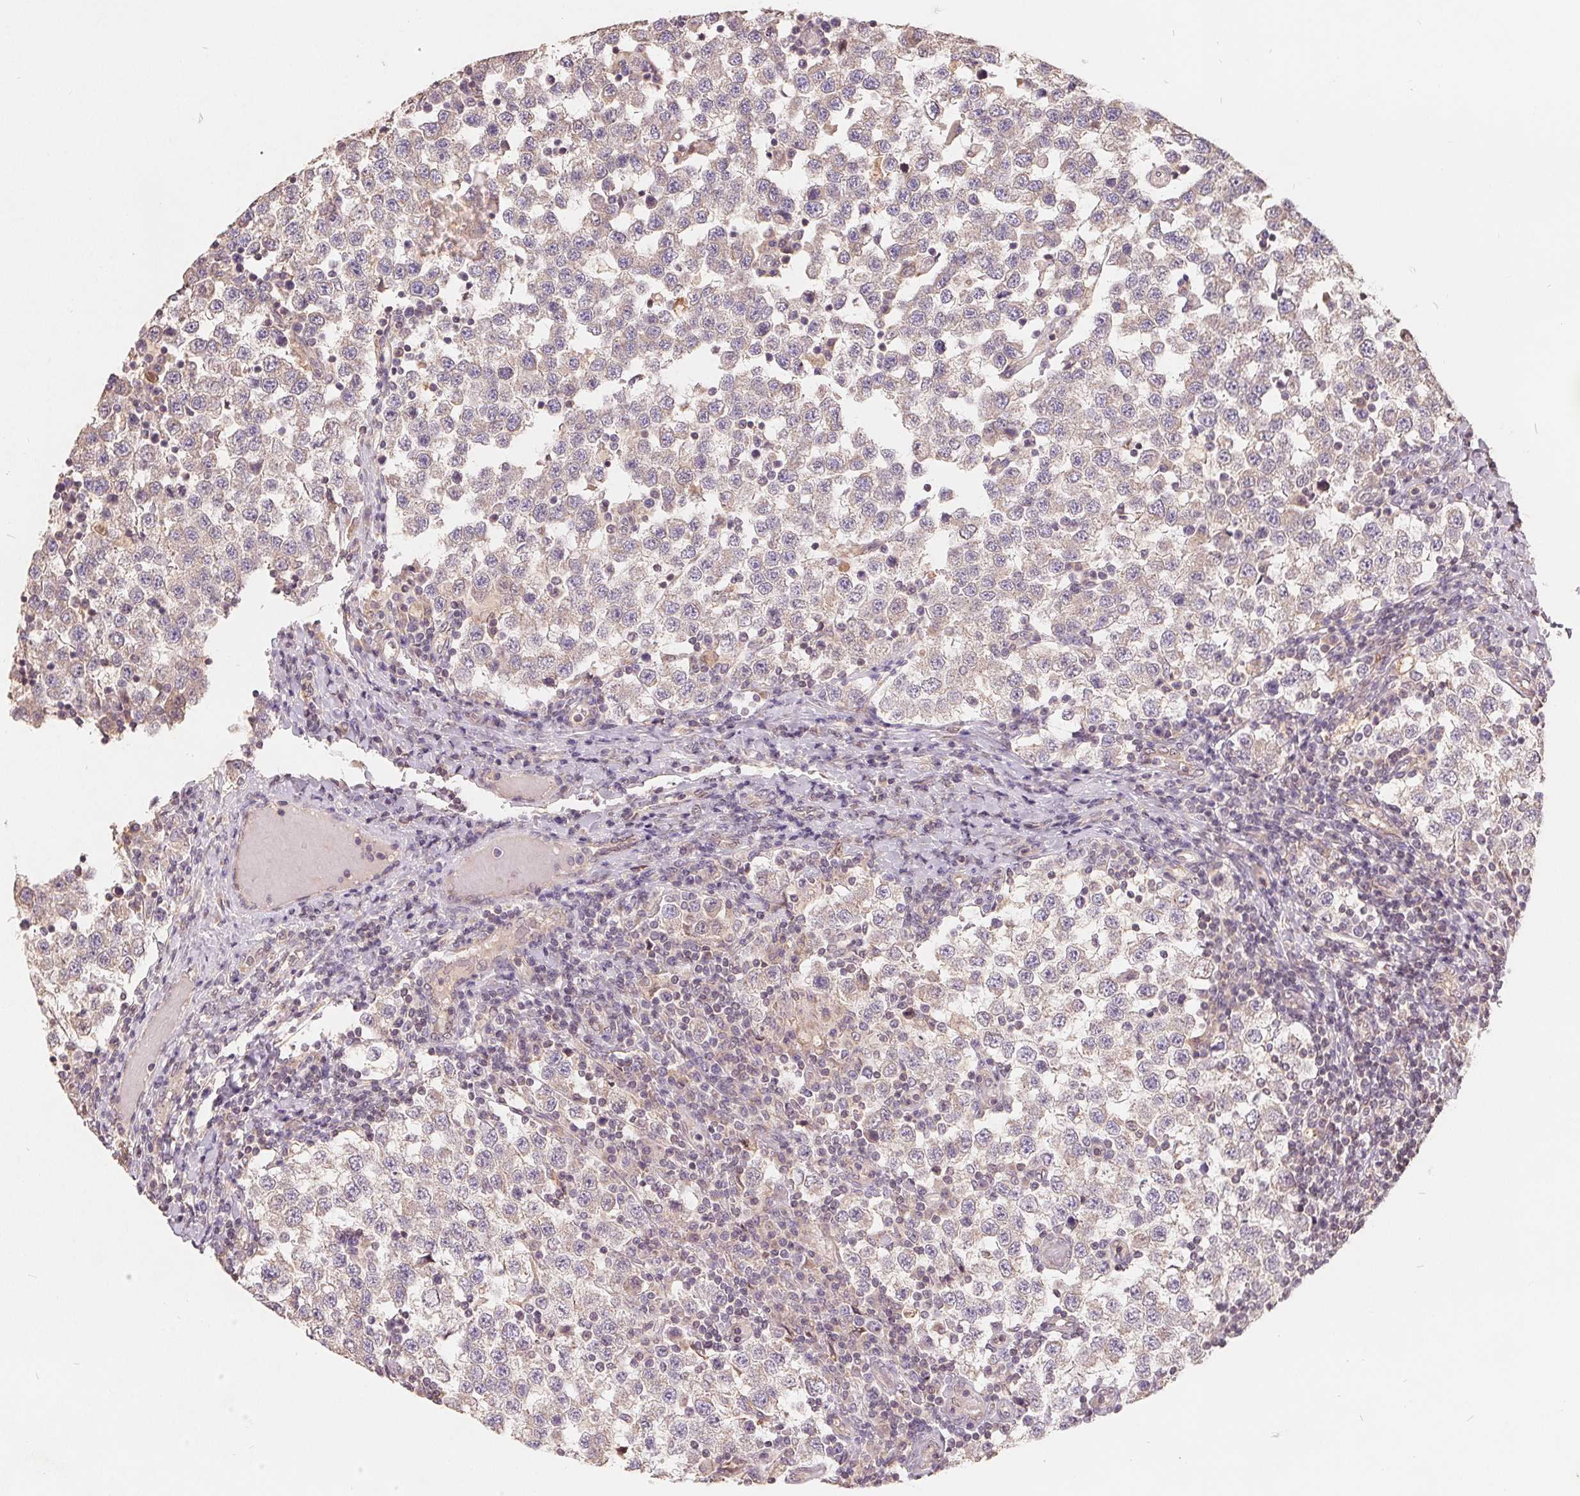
{"staining": {"intensity": "weak", "quantity": "<25%", "location": "cytoplasmic/membranous"}, "tissue": "testis cancer", "cell_type": "Tumor cells", "image_type": "cancer", "snomed": [{"axis": "morphology", "description": "Seminoma, NOS"}, {"axis": "topography", "description": "Testis"}], "caption": "Photomicrograph shows no protein expression in tumor cells of seminoma (testis) tissue.", "gene": "CDIPT", "patient": {"sex": "male", "age": 34}}